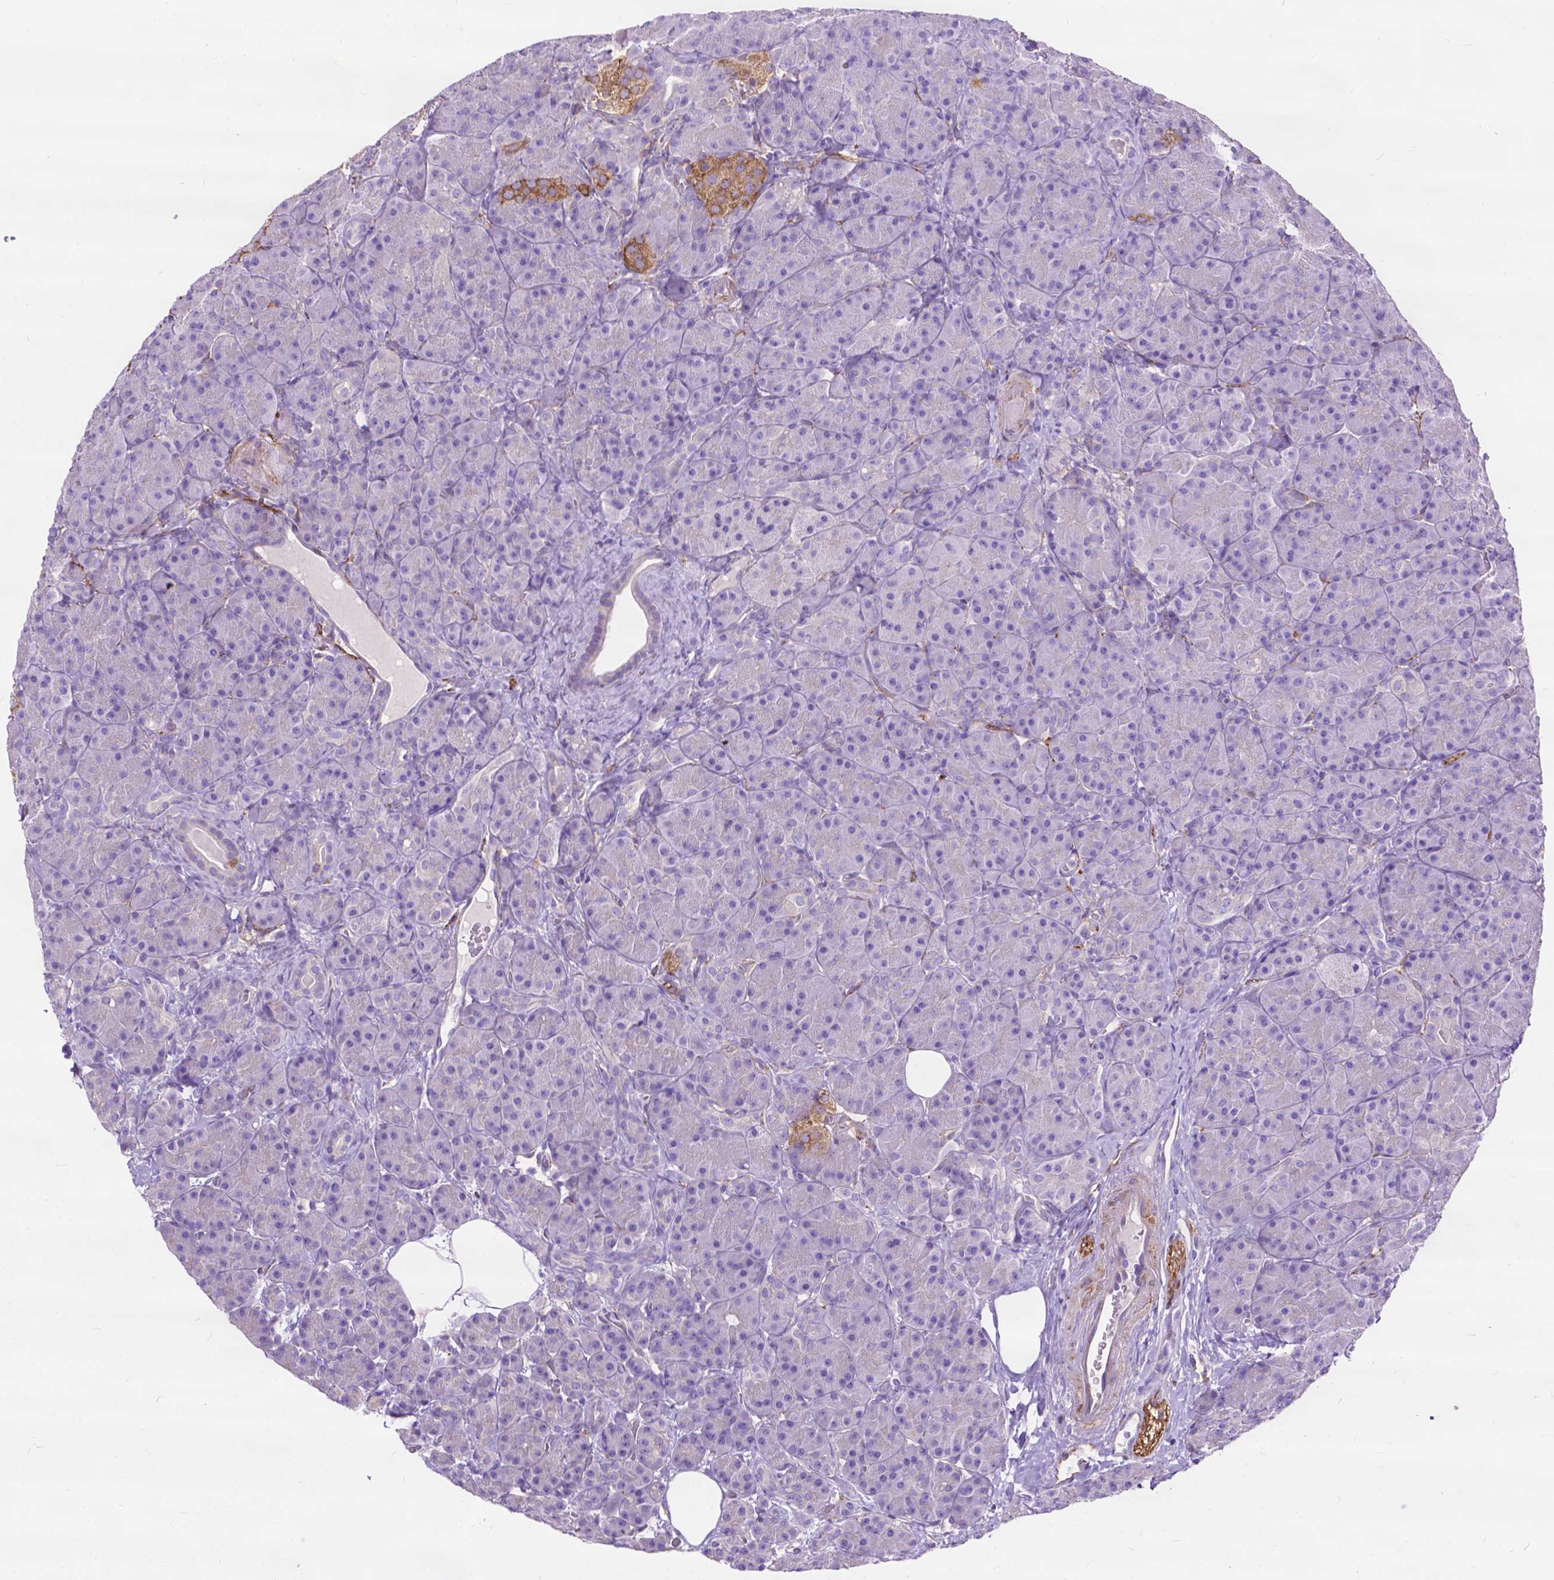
{"staining": {"intensity": "negative", "quantity": "none", "location": "none"}, "tissue": "pancreas", "cell_type": "Exocrine glandular cells", "image_type": "normal", "snomed": [{"axis": "morphology", "description": "Normal tissue, NOS"}, {"axis": "topography", "description": "Pancreas"}], "caption": "This histopathology image is of unremarkable pancreas stained with immunohistochemistry to label a protein in brown with the nuclei are counter-stained blue. There is no positivity in exocrine glandular cells.", "gene": "PCDHA12", "patient": {"sex": "male", "age": 57}}